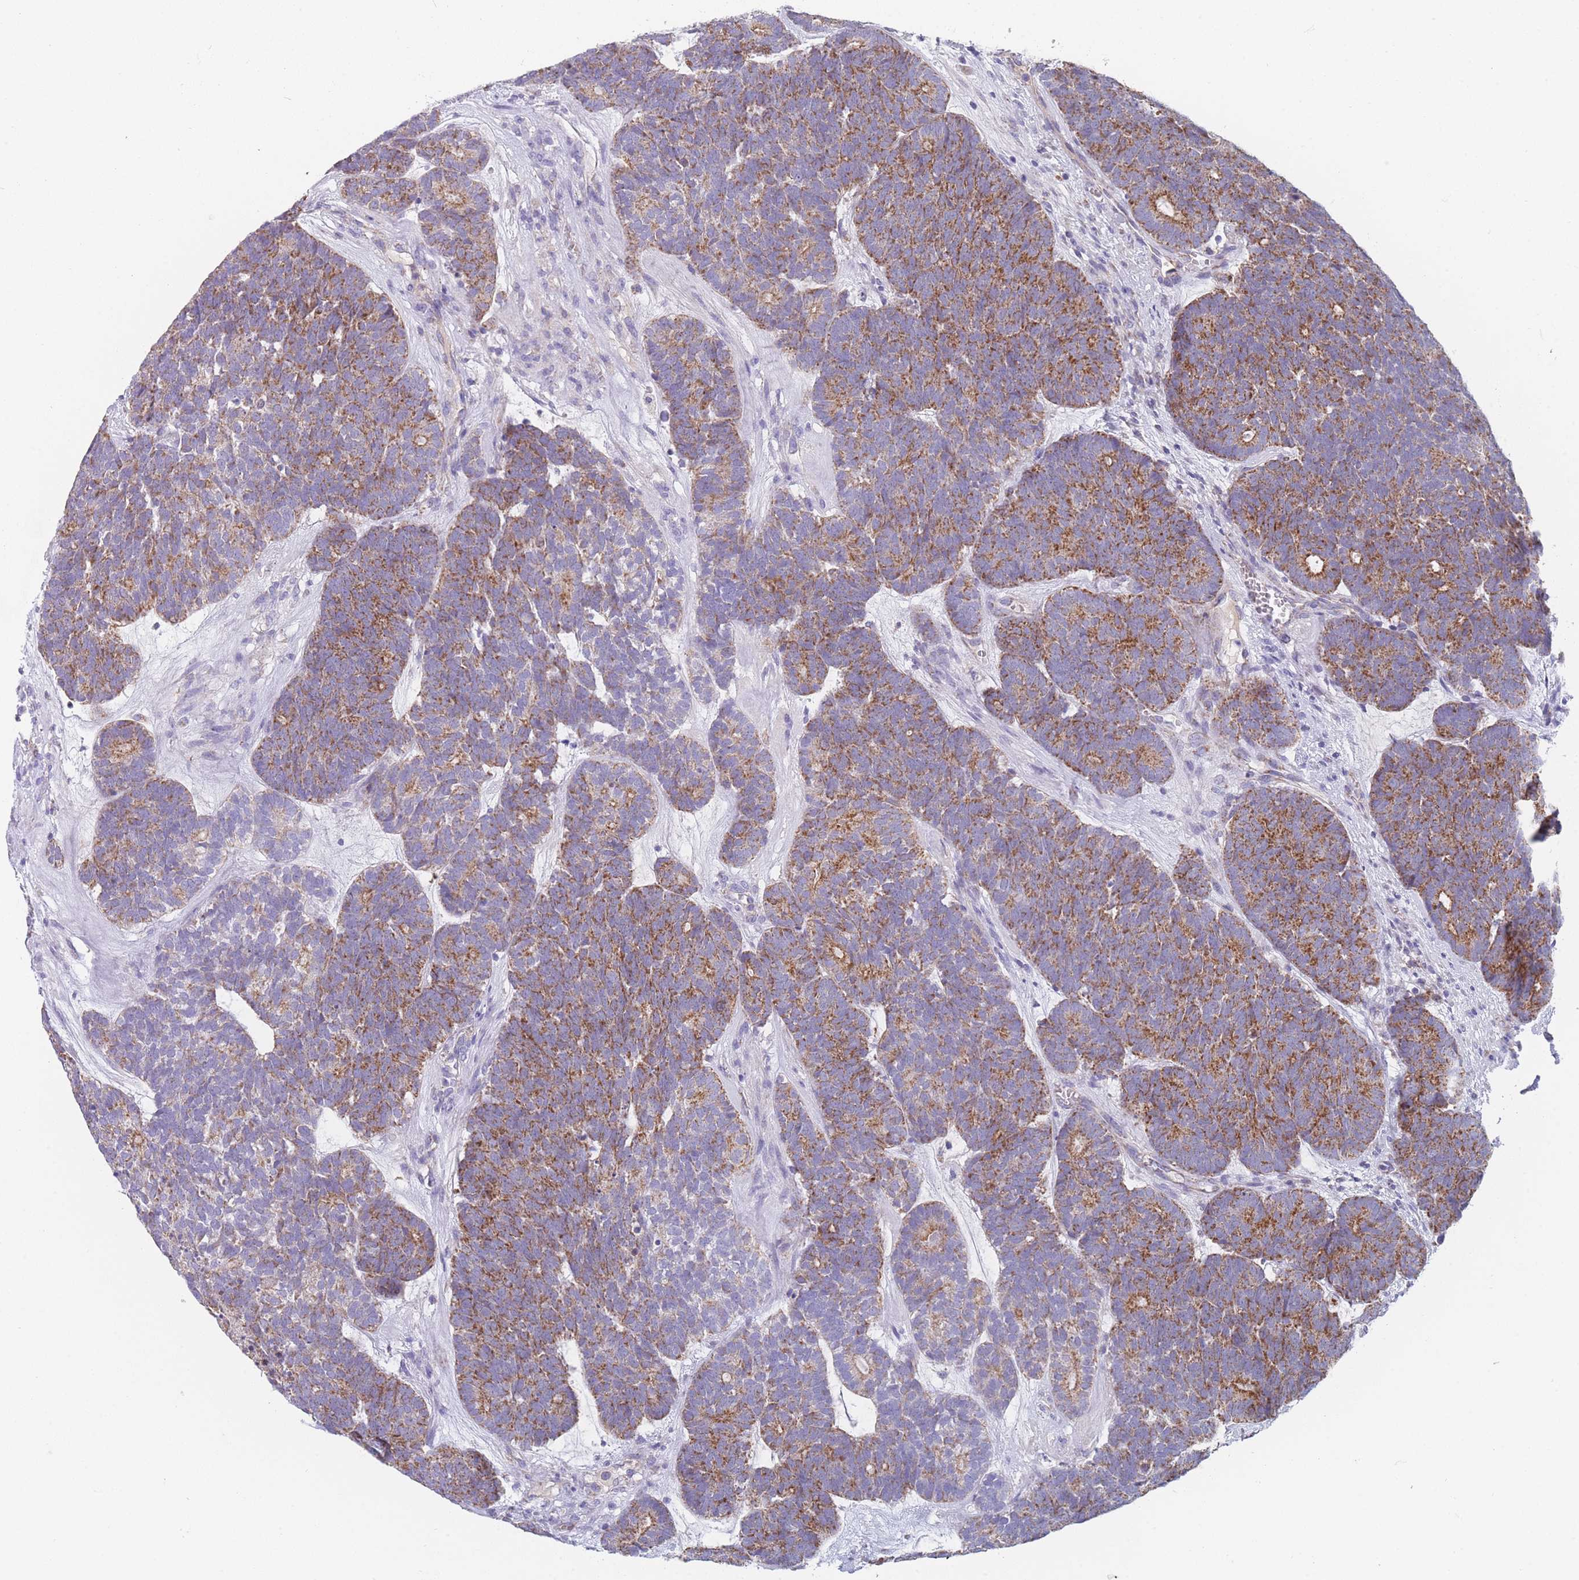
{"staining": {"intensity": "moderate", "quantity": ">75%", "location": "cytoplasmic/membranous"}, "tissue": "head and neck cancer", "cell_type": "Tumor cells", "image_type": "cancer", "snomed": [{"axis": "morphology", "description": "Adenocarcinoma, NOS"}, {"axis": "topography", "description": "Head-Neck"}], "caption": "Human head and neck cancer stained with a protein marker exhibits moderate staining in tumor cells.", "gene": "MRPS14", "patient": {"sex": "female", "age": 81}}